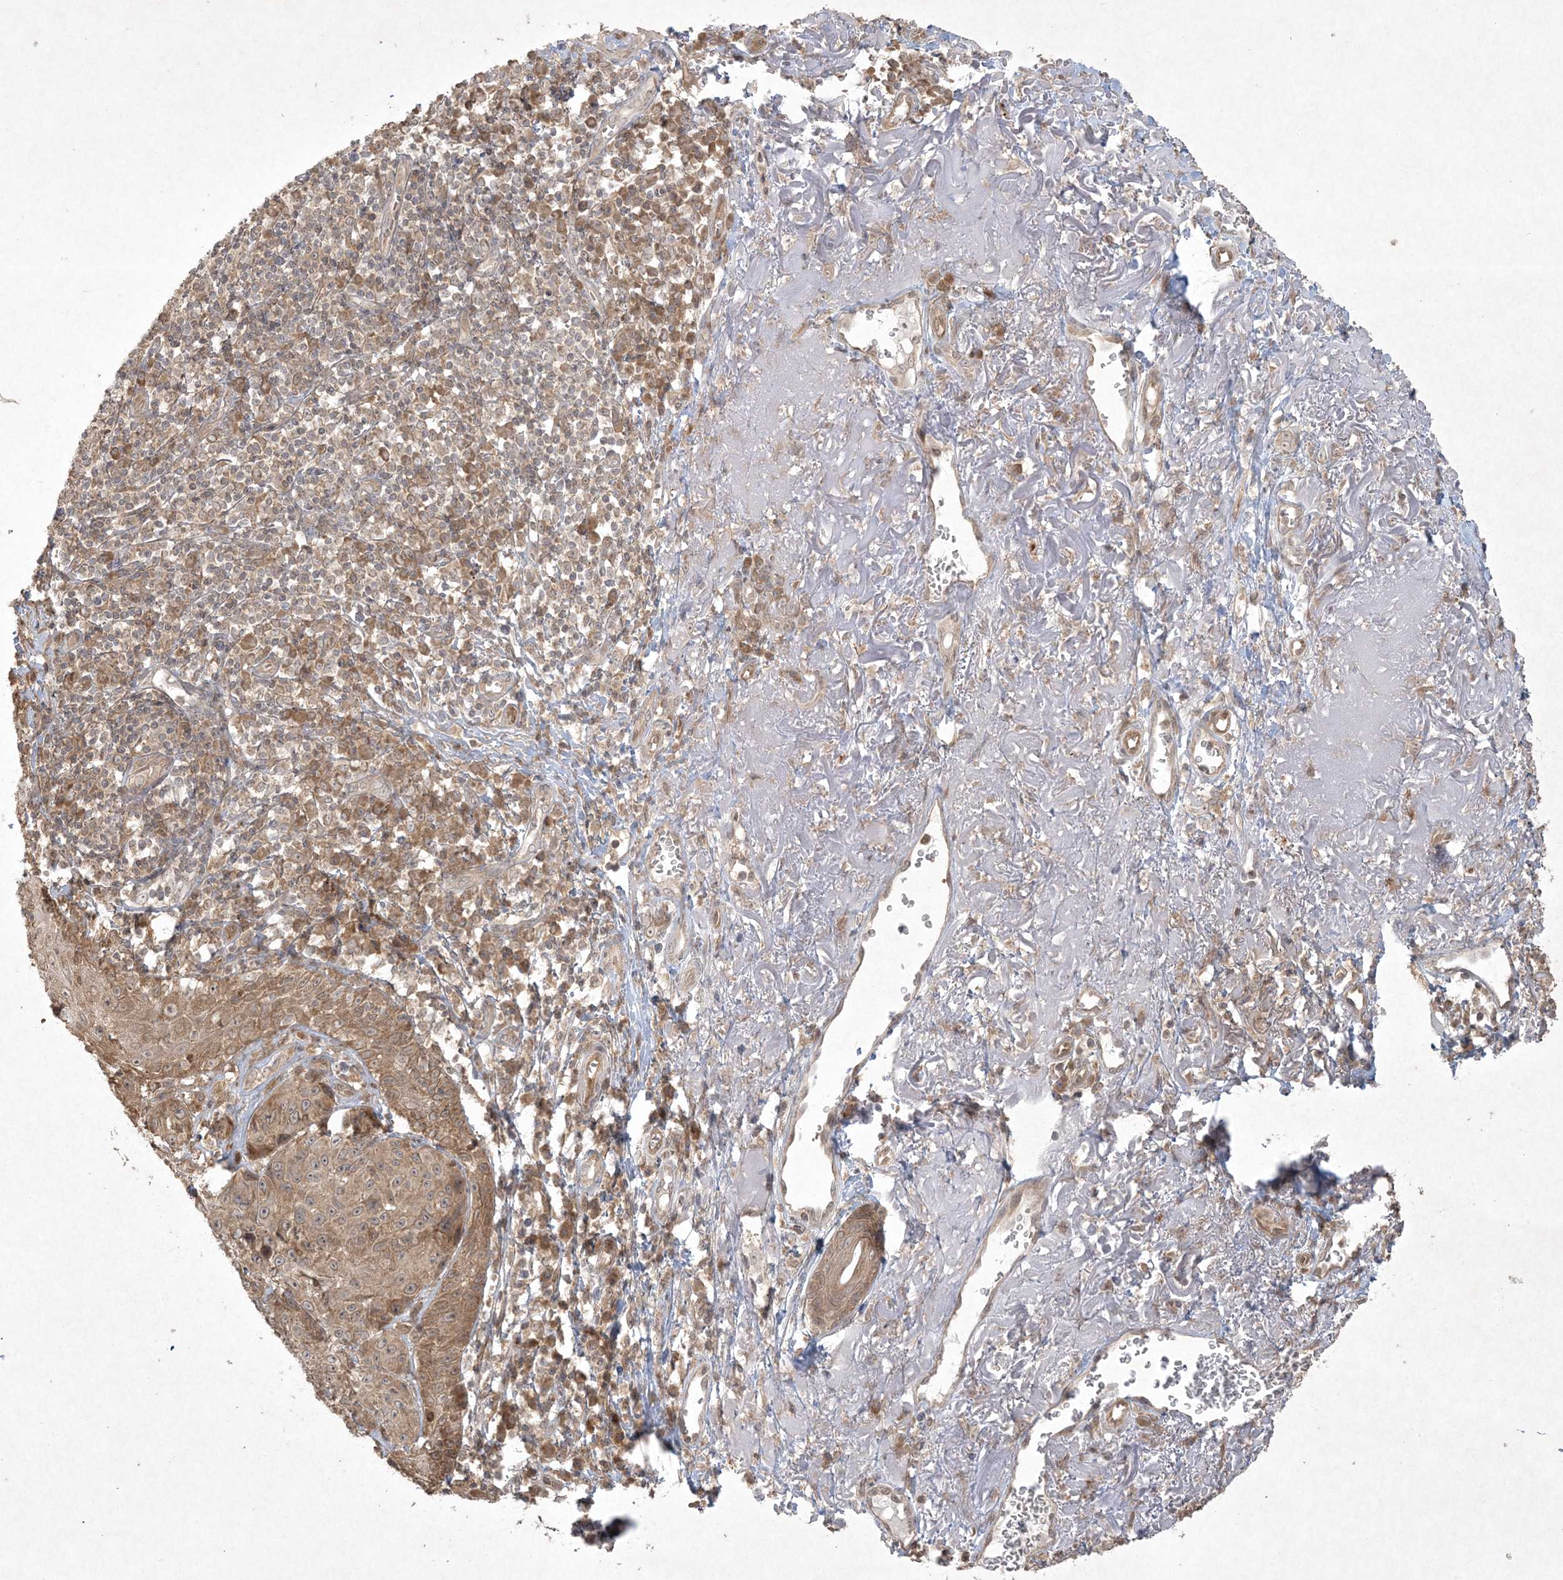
{"staining": {"intensity": "moderate", "quantity": ">75%", "location": "cytoplasmic/membranous,nuclear"}, "tissue": "melanoma", "cell_type": "Tumor cells", "image_type": "cancer", "snomed": [{"axis": "morphology", "description": "Malignant melanoma, NOS"}, {"axis": "topography", "description": "Skin"}], "caption": "Protein analysis of melanoma tissue exhibits moderate cytoplasmic/membranous and nuclear staining in approximately >75% of tumor cells. Using DAB (3,3'-diaminobenzidine) (brown) and hematoxylin (blue) stains, captured at high magnification using brightfield microscopy.", "gene": "NRBP2", "patient": {"sex": "male", "age": 73}}